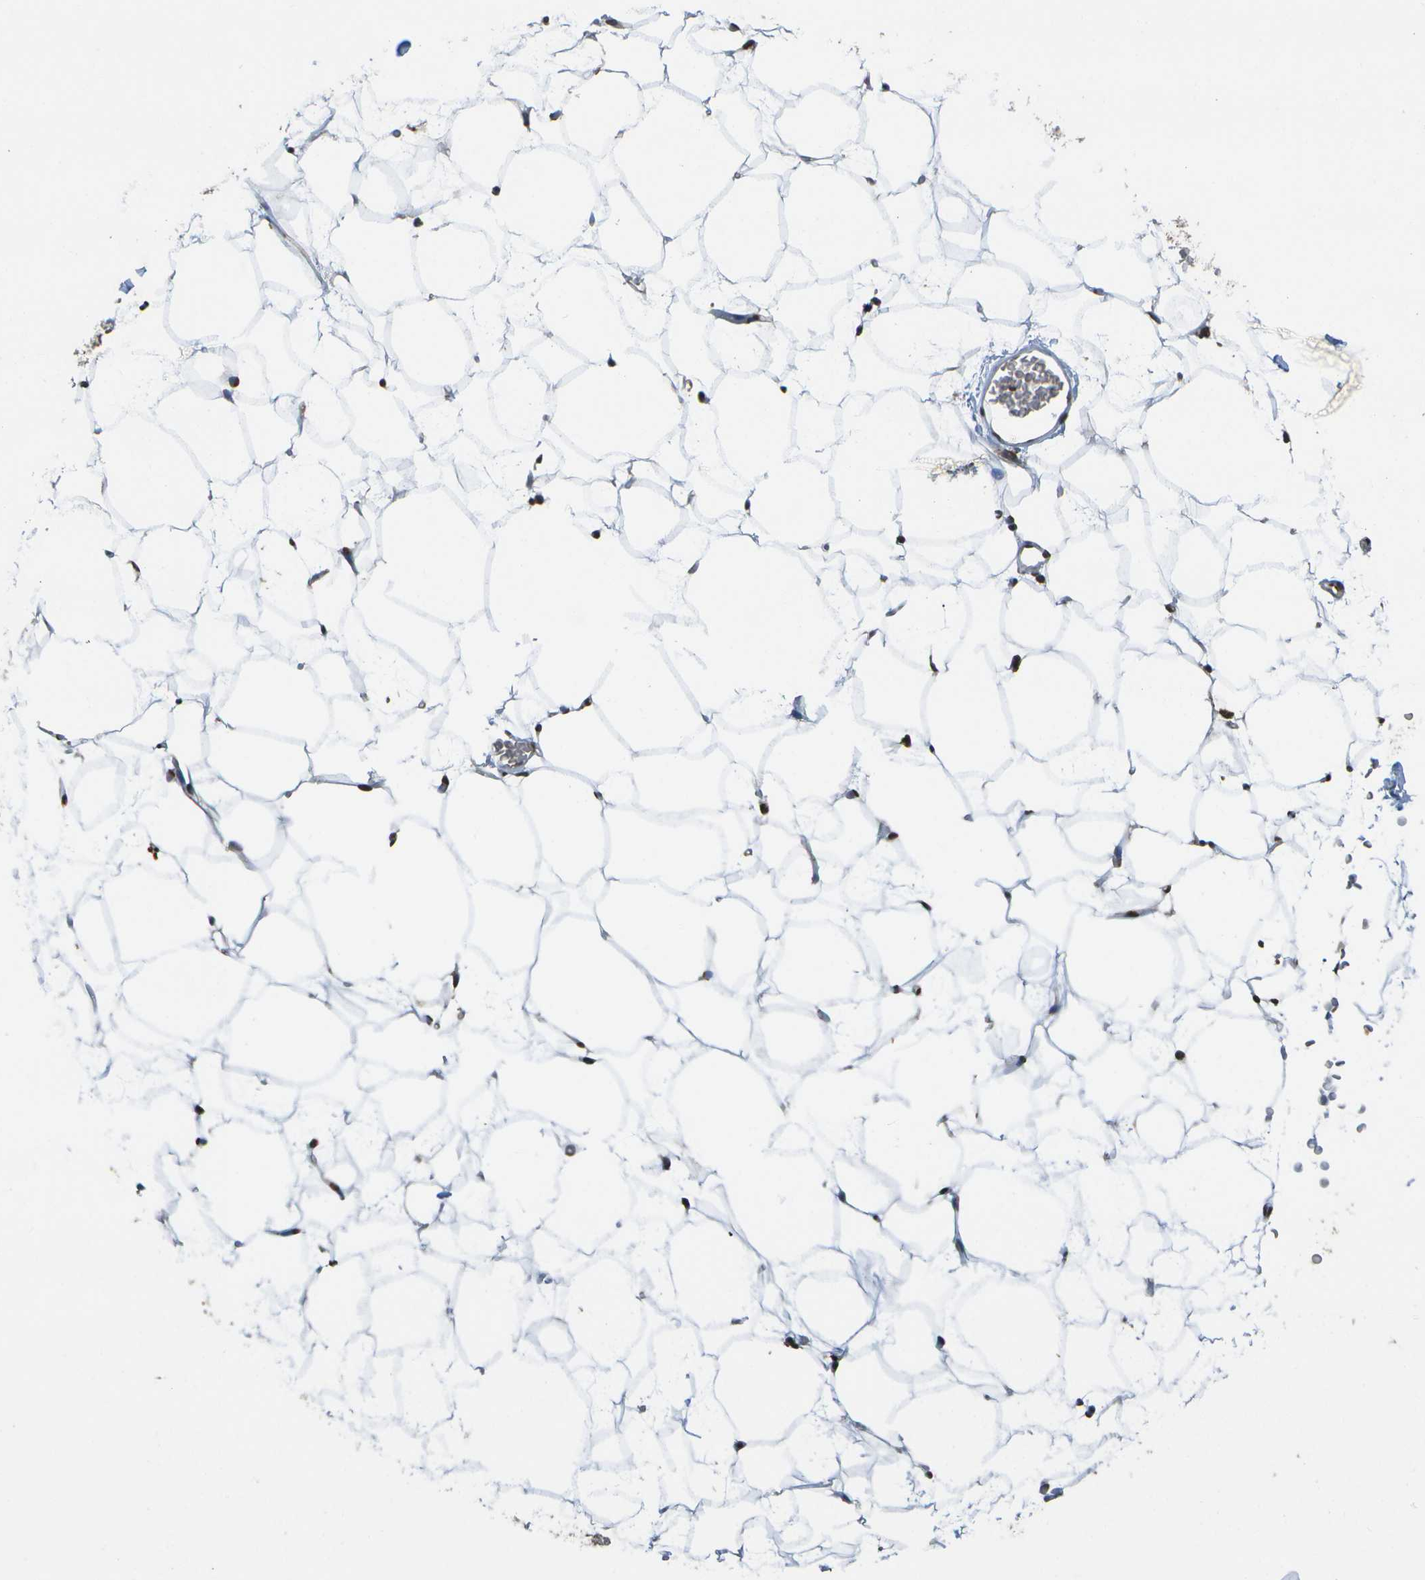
{"staining": {"intensity": "moderate", "quantity": ">75%", "location": "nuclear"}, "tissue": "adipose tissue", "cell_type": "Adipocytes", "image_type": "normal", "snomed": [{"axis": "morphology", "description": "Normal tissue, NOS"}, {"axis": "topography", "description": "Breast"}, {"axis": "topography", "description": "Soft tissue"}], "caption": "This histopathology image reveals immunohistochemistry (IHC) staining of normal human adipose tissue, with medium moderate nuclear positivity in about >75% of adipocytes.", "gene": "SPEN", "patient": {"sex": "female", "age": 75}}